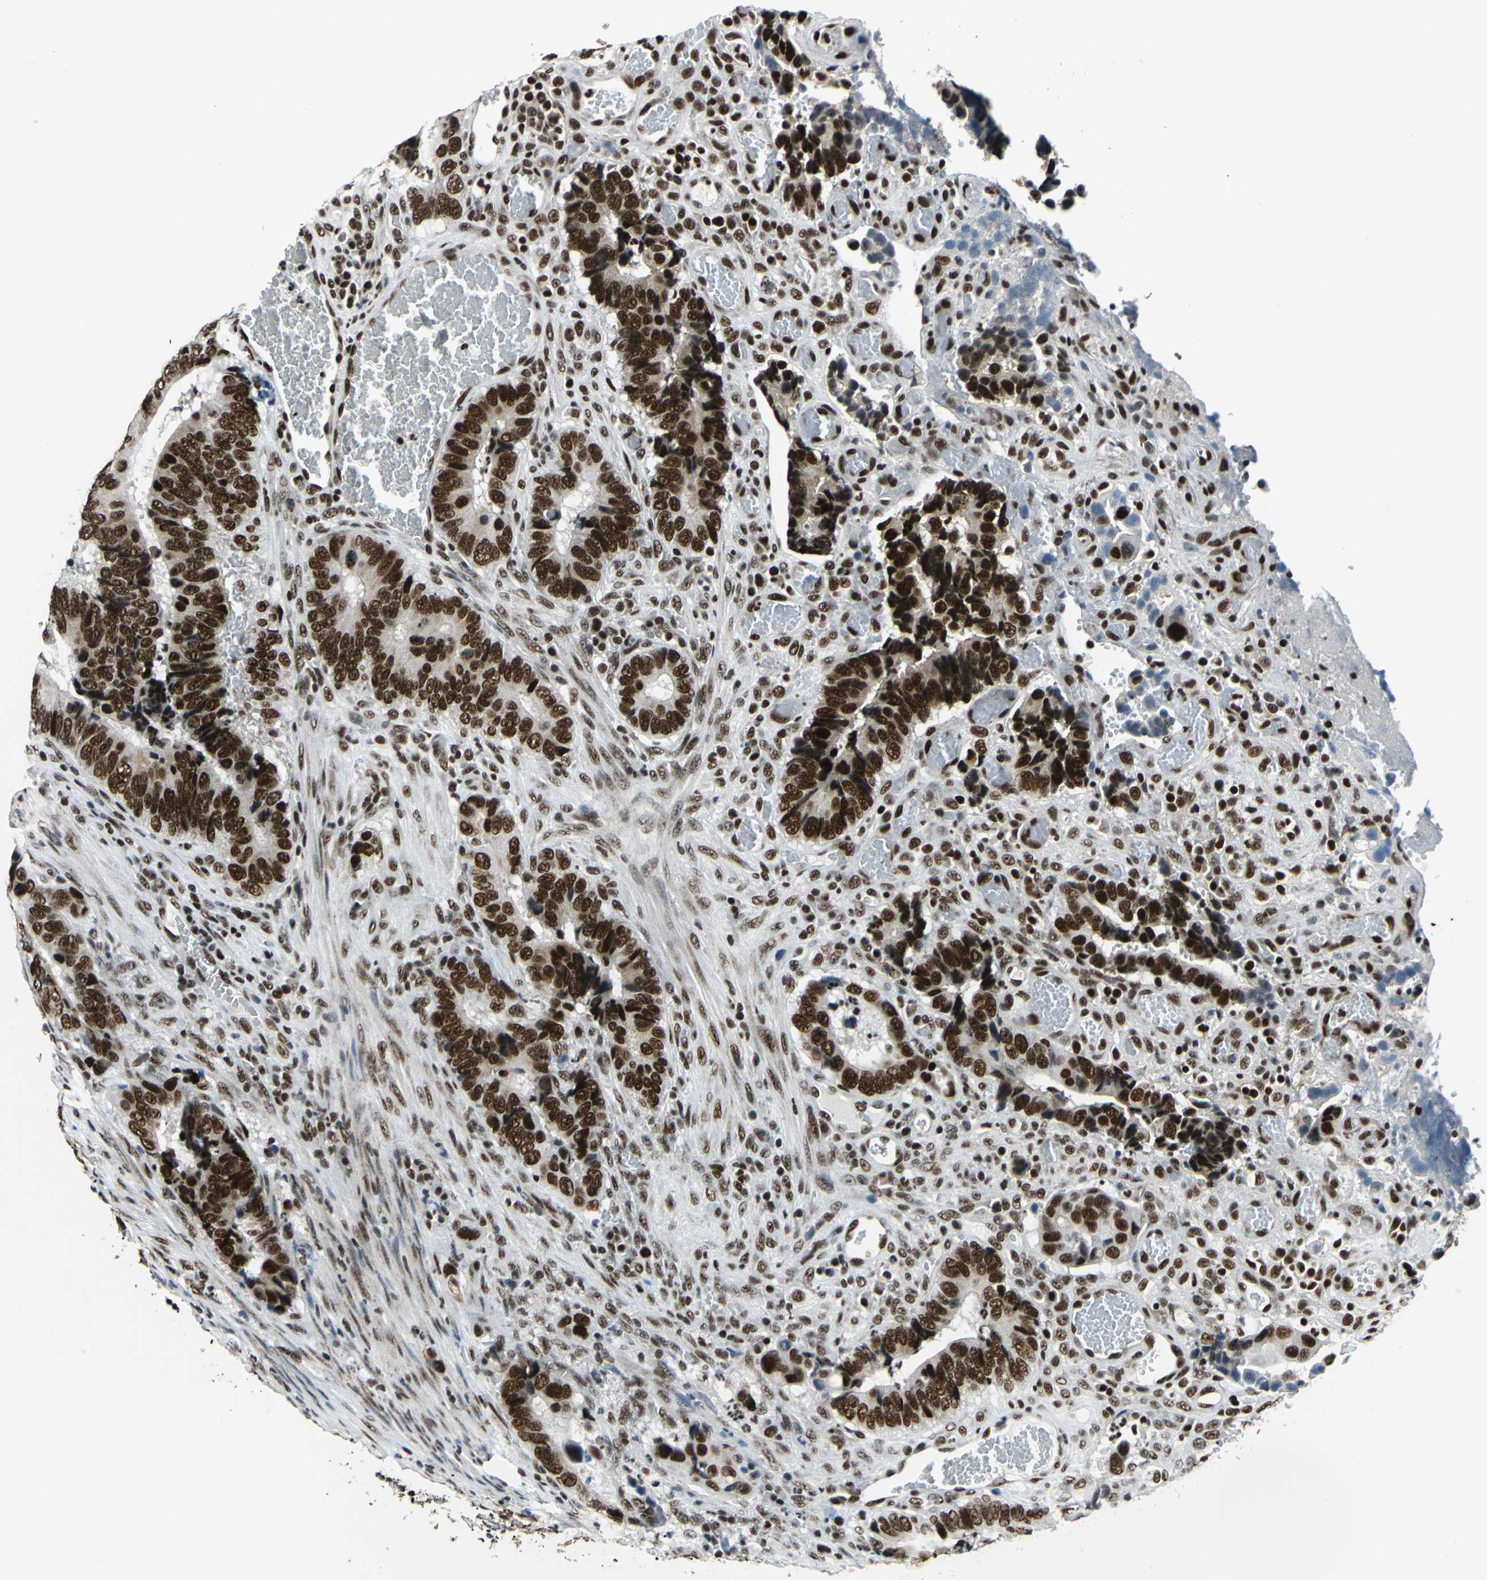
{"staining": {"intensity": "strong", "quantity": ">75%", "location": "nuclear"}, "tissue": "colorectal cancer", "cell_type": "Tumor cells", "image_type": "cancer", "snomed": [{"axis": "morphology", "description": "Adenocarcinoma, NOS"}, {"axis": "topography", "description": "Colon"}], "caption": "This photomicrograph demonstrates colorectal cancer (adenocarcinoma) stained with immunohistochemistry to label a protein in brown. The nuclear of tumor cells show strong positivity for the protein. Nuclei are counter-stained blue.", "gene": "BCLAF1", "patient": {"sex": "male", "age": 72}}